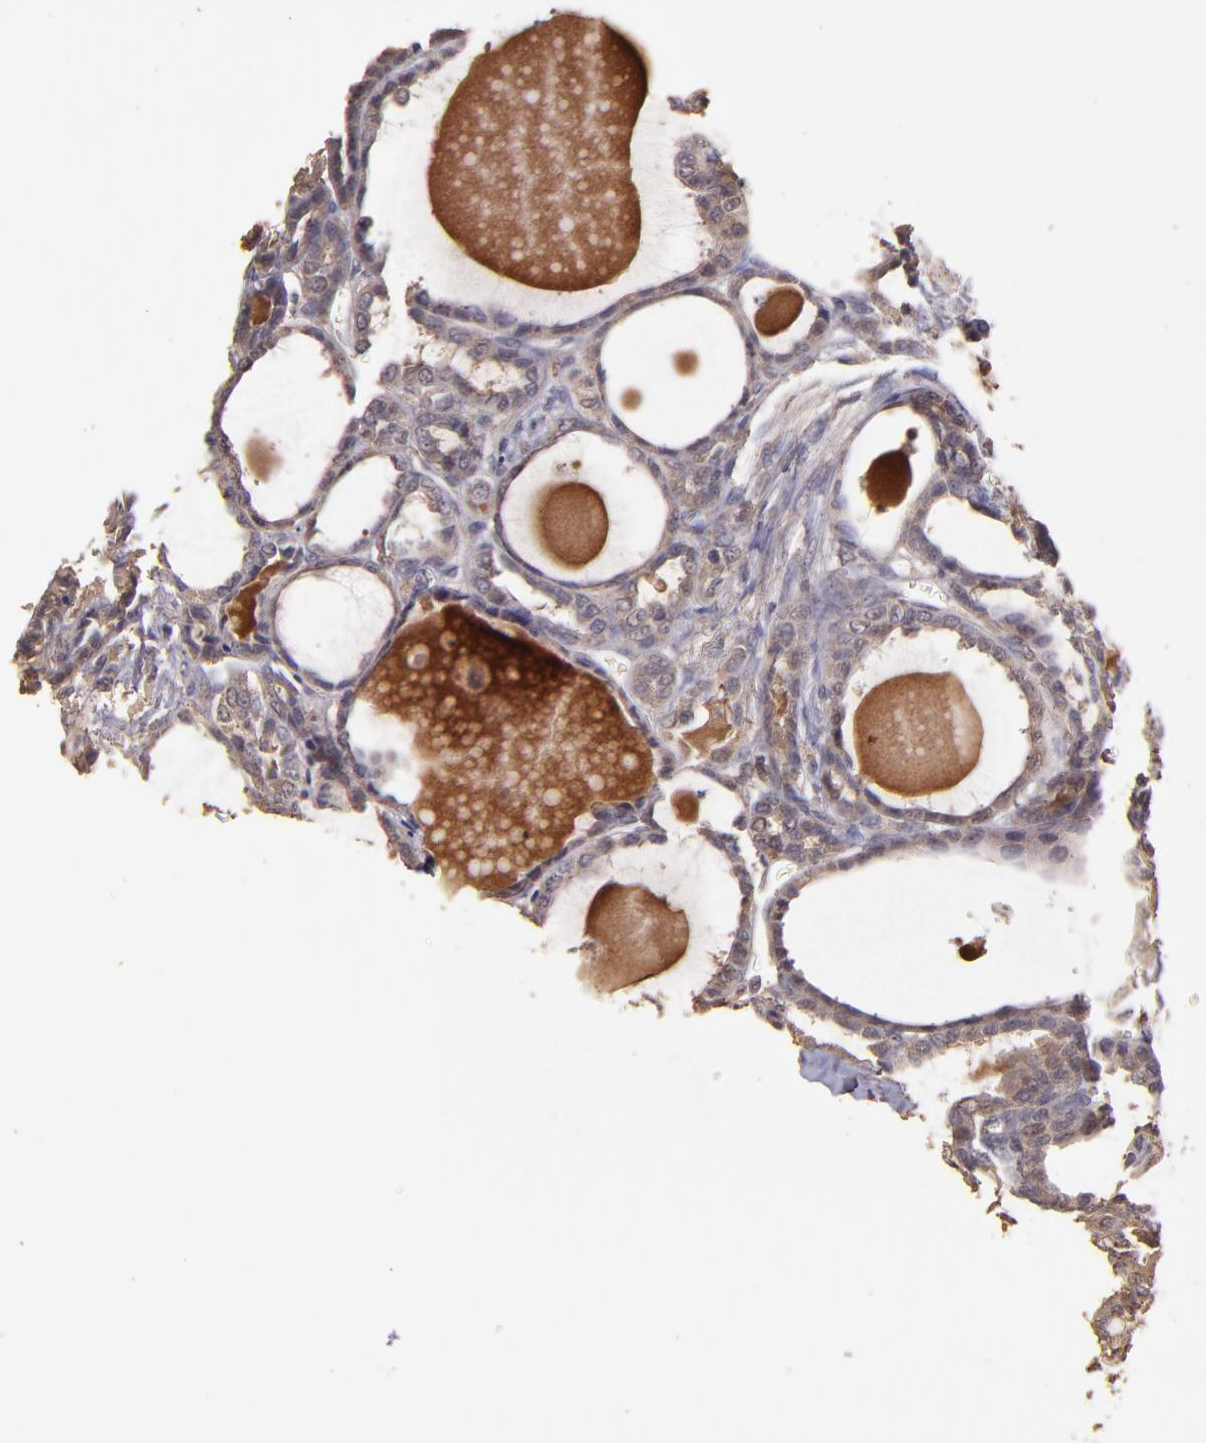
{"staining": {"intensity": "weak", "quantity": ">75%", "location": "cytoplasmic/membranous"}, "tissue": "thyroid cancer", "cell_type": "Tumor cells", "image_type": "cancer", "snomed": [{"axis": "morphology", "description": "Carcinoma, NOS"}, {"axis": "topography", "description": "Thyroid gland"}], "caption": "About >75% of tumor cells in thyroid cancer reveal weak cytoplasmic/membranous protein staining as visualized by brown immunohistochemical staining.", "gene": "HECTD1", "patient": {"sex": "female", "age": 91}}